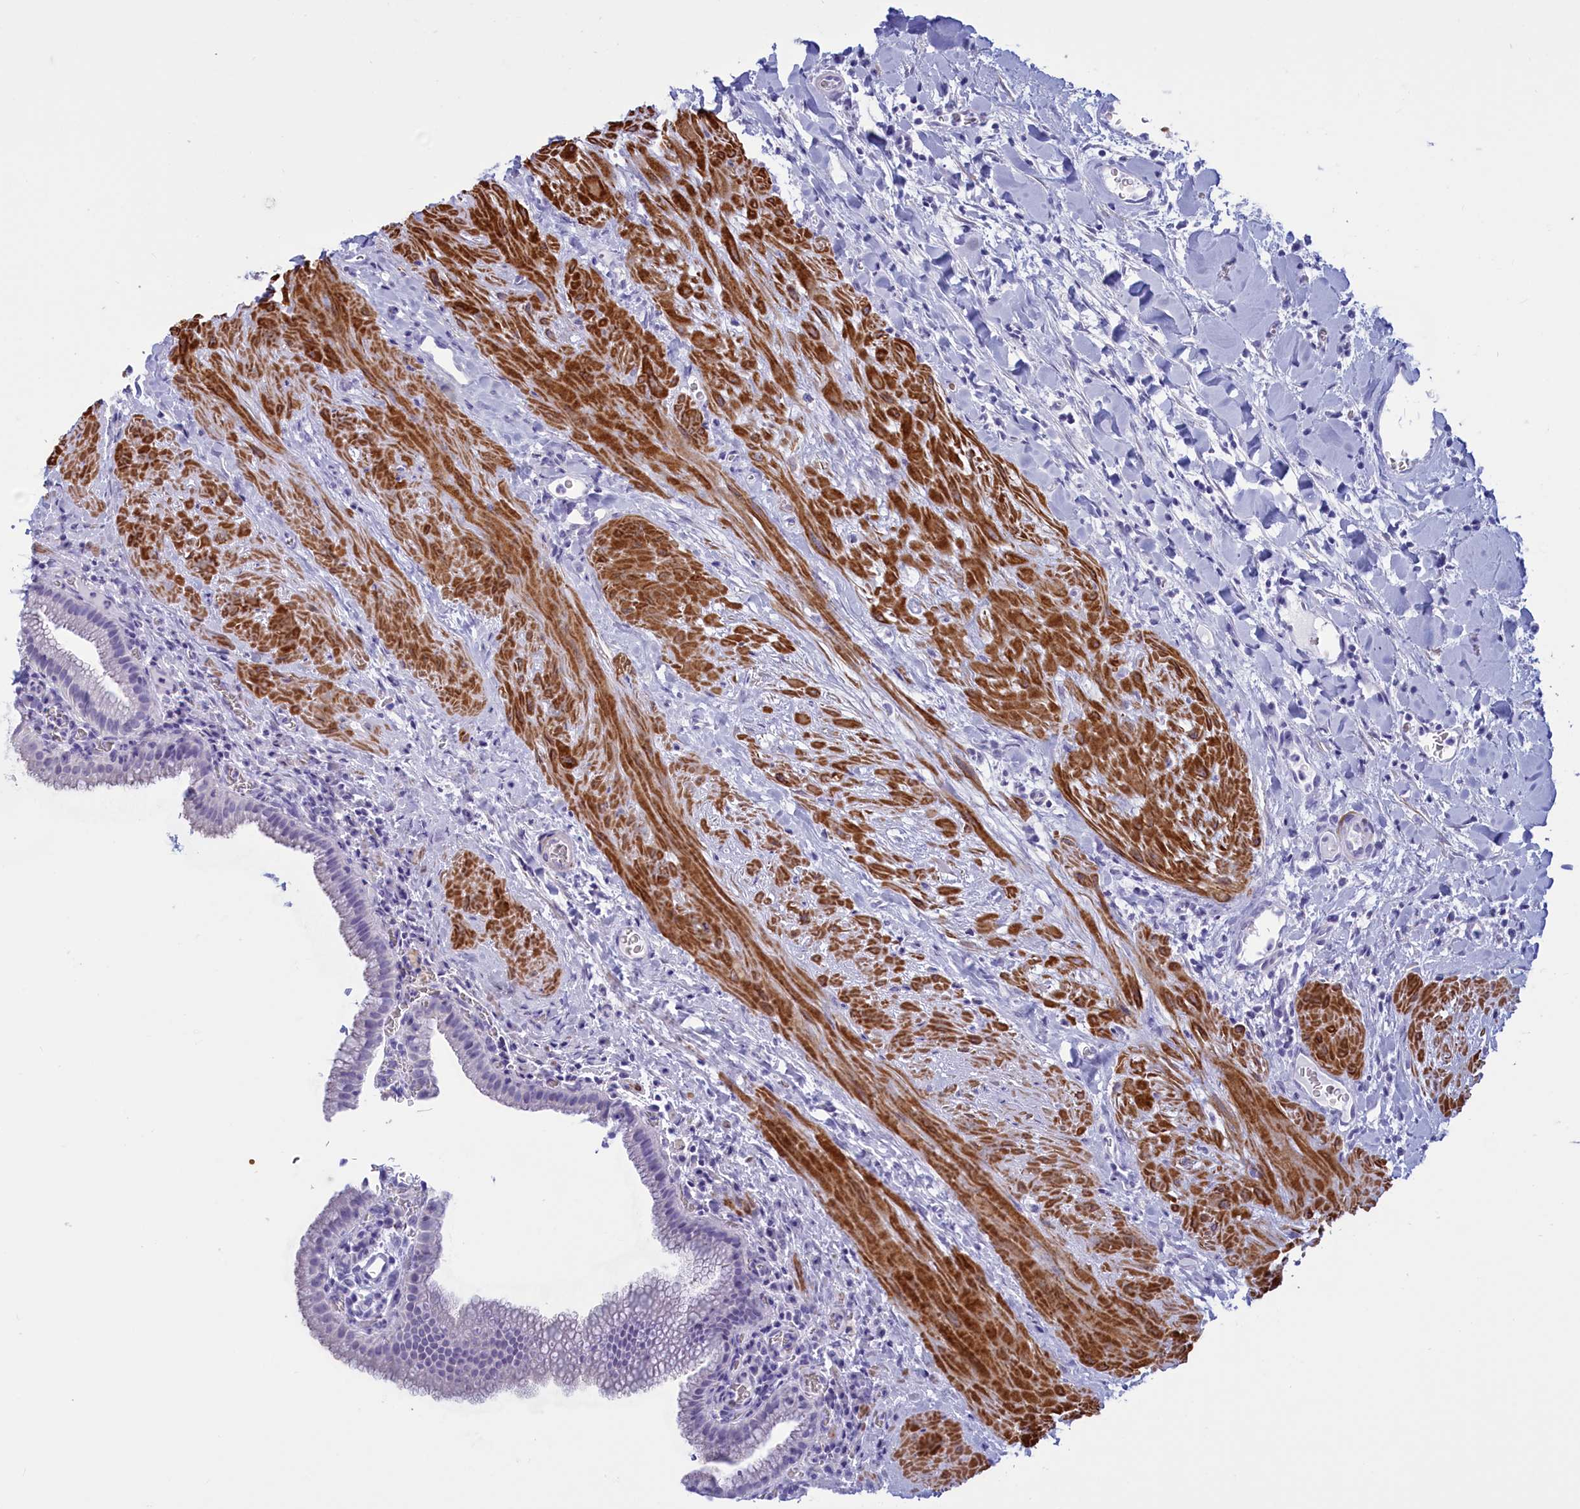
{"staining": {"intensity": "negative", "quantity": "none", "location": "none"}, "tissue": "gallbladder", "cell_type": "Glandular cells", "image_type": "normal", "snomed": [{"axis": "morphology", "description": "Normal tissue, NOS"}, {"axis": "topography", "description": "Gallbladder"}], "caption": "Immunohistochemical staining of unremarkable gallbladder exhibits no significant expression in glandular cells.", "gene": "GAPDHS", "patient": {"sex": "male", "age": 78}}